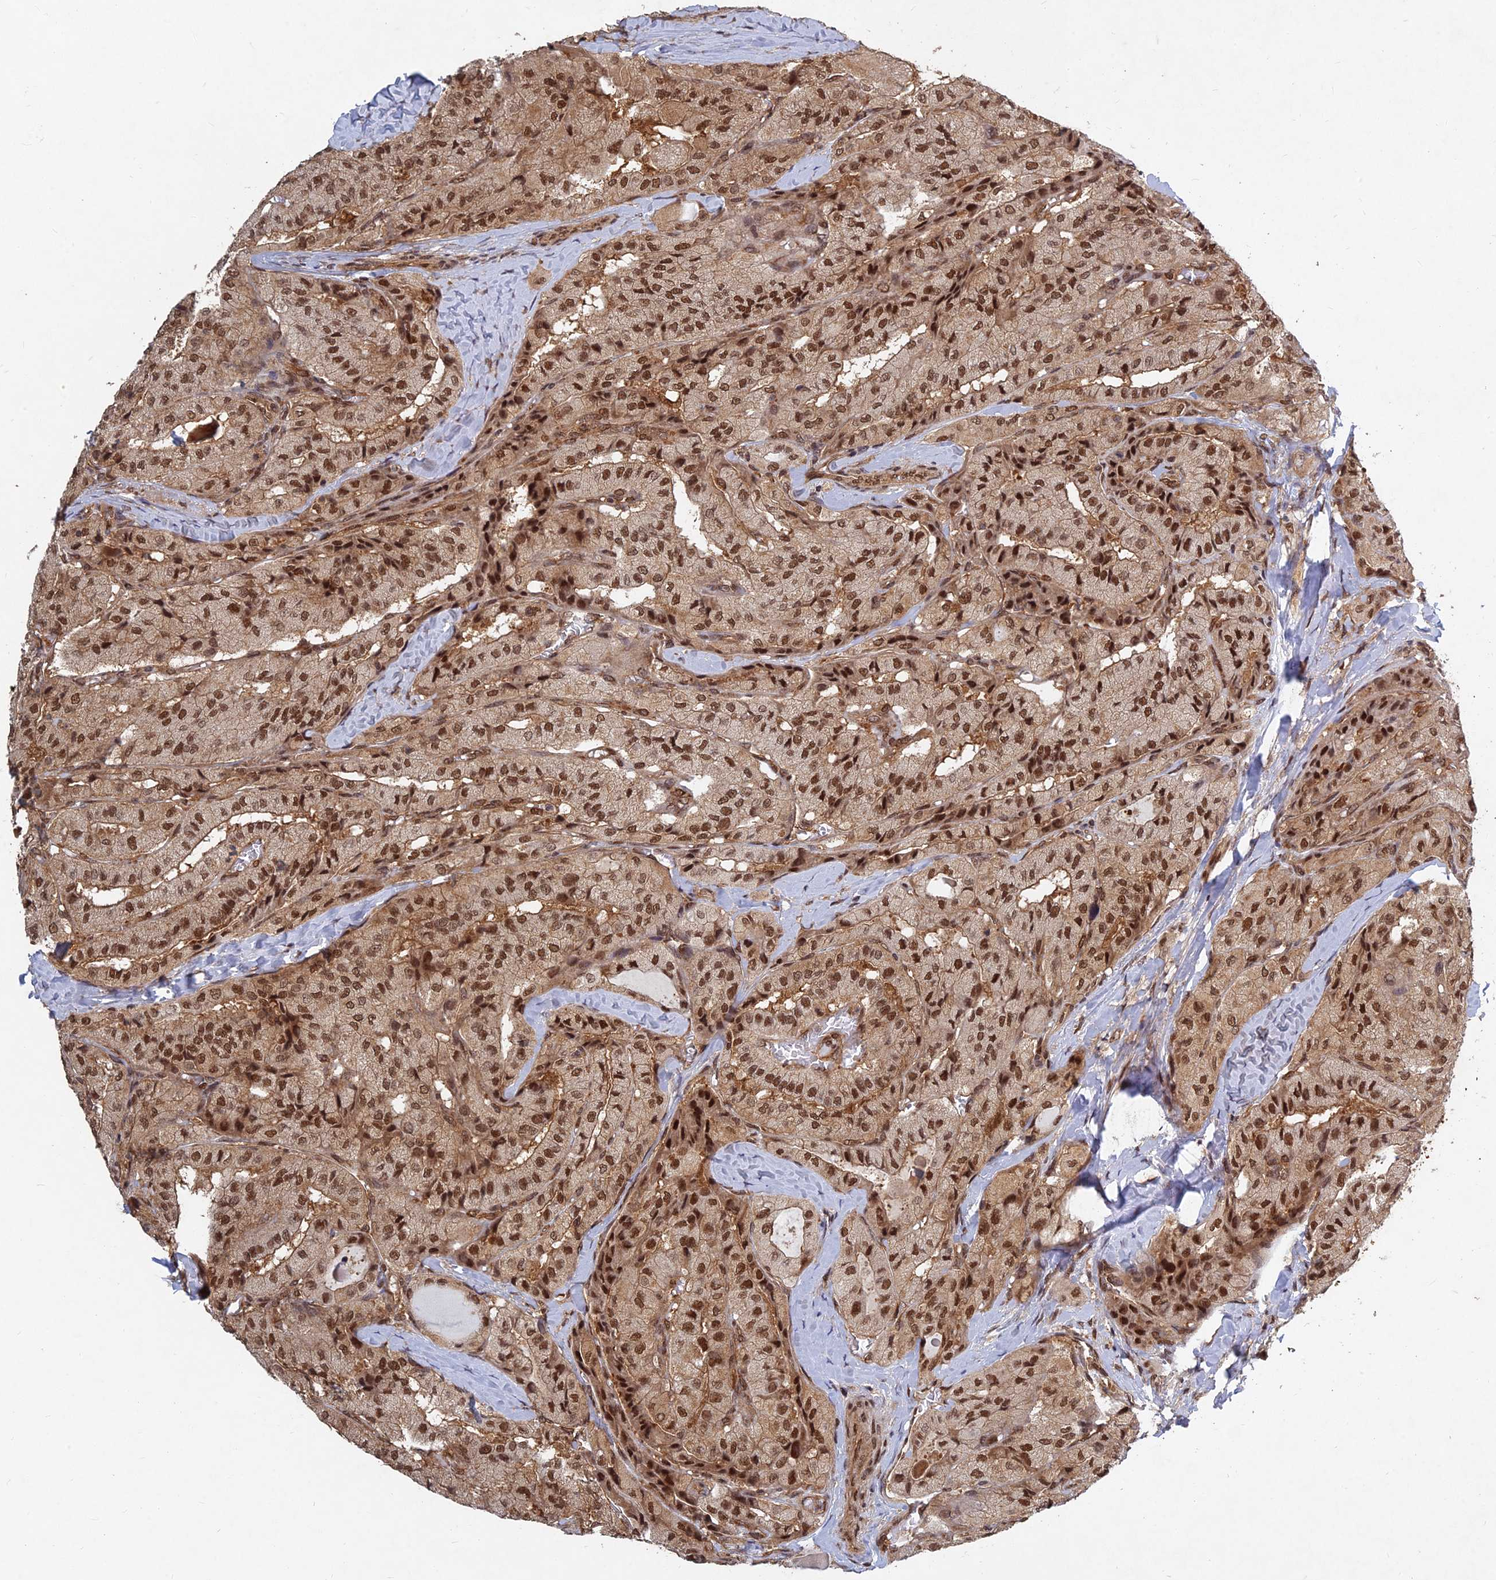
{"staining": {"intensity": "moderate", "quantity": ">75%", "location": "cytoplasmic/membranous,nuclear"}, "tissue": "thyroid cancer", "cell_type": "Tumor cells", "image_type": "cancer", "snomed": [{"axis": "morphology", "description": "Normal tissue, NOS"}, {"axis": "morphology", "description": "Papillary adenocarcinoma, NOS"}, {"axis": "topography", "description": "Thyroid gland"}], "caption": "Thyroid cancer (papillary adenocarcinoma) was stained to show a protein in brown. There is medium levels of moderate cytoplasmic/membranous and nuclear staining in approximately >75% of tumor cells.", "gene": "FAM53C", "patient": {"sex": "female", "age": 59}}